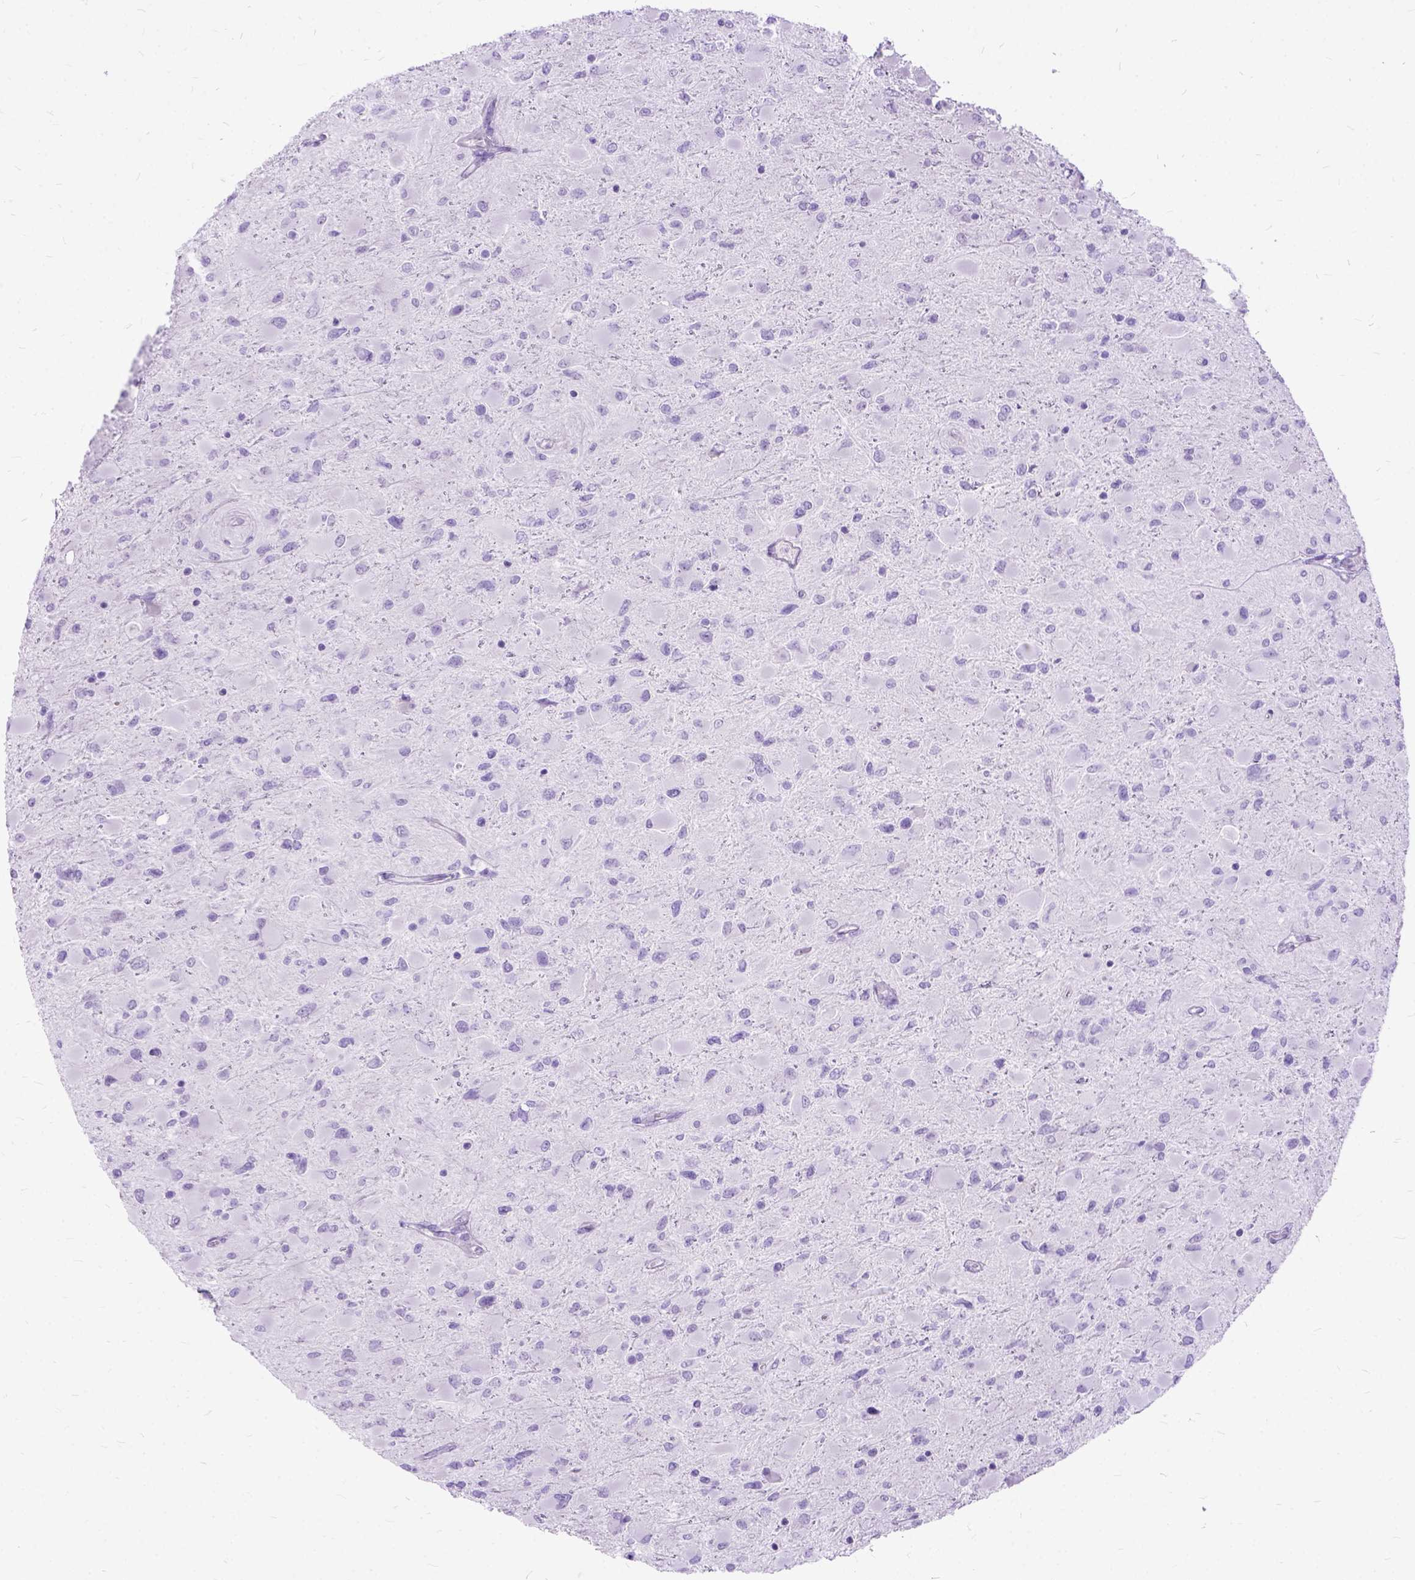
{"staining": {"intensity": "negative", "quantity": "none", "location": "none"}, "tissue": "glioma", "cell_type": "Tumor cells", "image_type": "cancer", "snomed": [{"axis": "morphology", "description": "Glioma, malignant, High grade"}, {"axis": "topography", "description": "Cerebral cortex"}], "caption": "High magnification brightfield microscopy of glioma stained with DAB (brown) and counterstained with hematoxylin (blue): tumor cells show no significant positivity. (IHC, brightfield microscopy, high magnification).", "gene": "ARL9", "patient": {"sex": "female", "age": 36}}